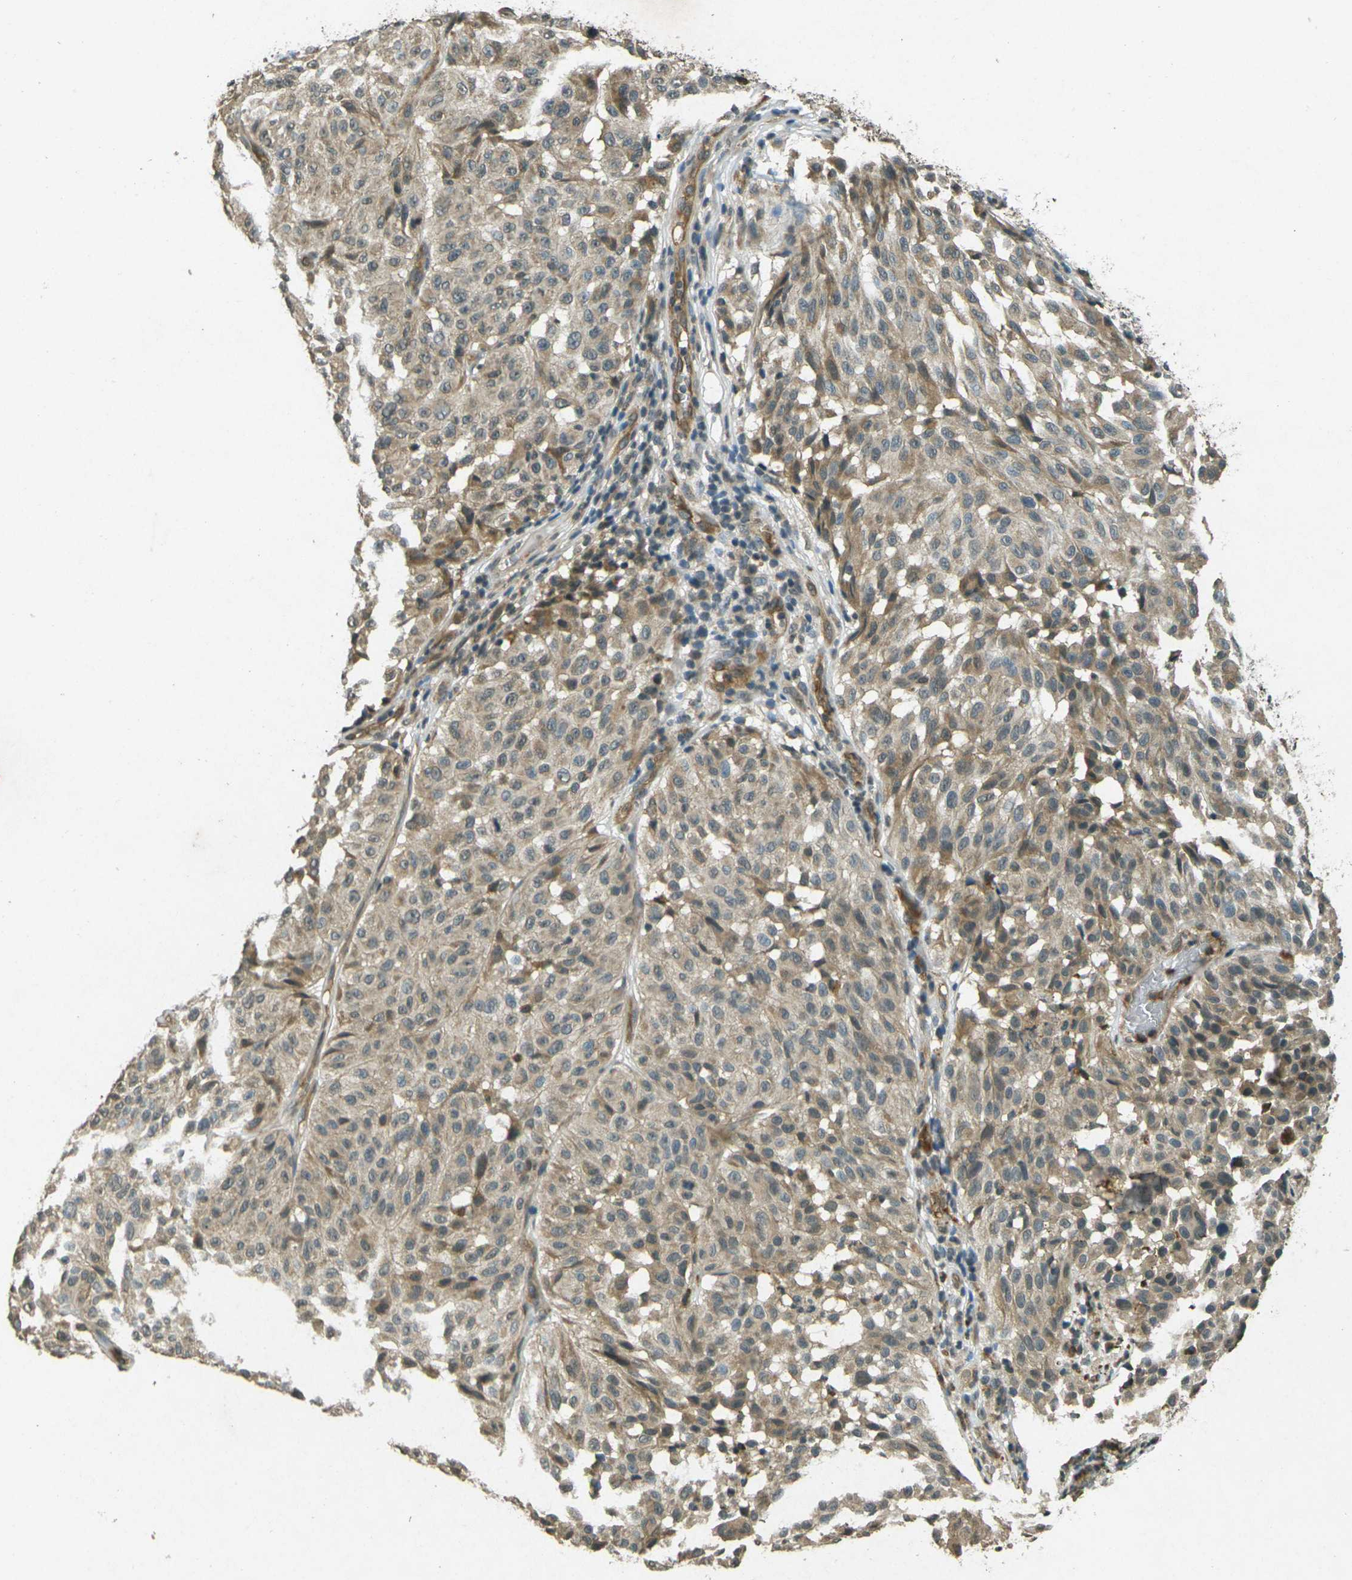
{"staining": {"intensity": "weak", "quantity": ">75%", "location": "cytoplasmic/membranous"}, "tissue": "melanoma", "cell_type": "Tumor cells", "image_type": "cancer", "snomed": [{"axis": "morphology", "description": "Malignant melanoma, NOS"}, {"axis": "topography", "description": "Skin"}], "caption": "Protein expression analysis of human melanoma reveals weak cytoplasmic/membranous positivity in approximately >75% of tumor cells.", "gene": "PDE2A", "patient": {"sex": "female", "age": 46}}